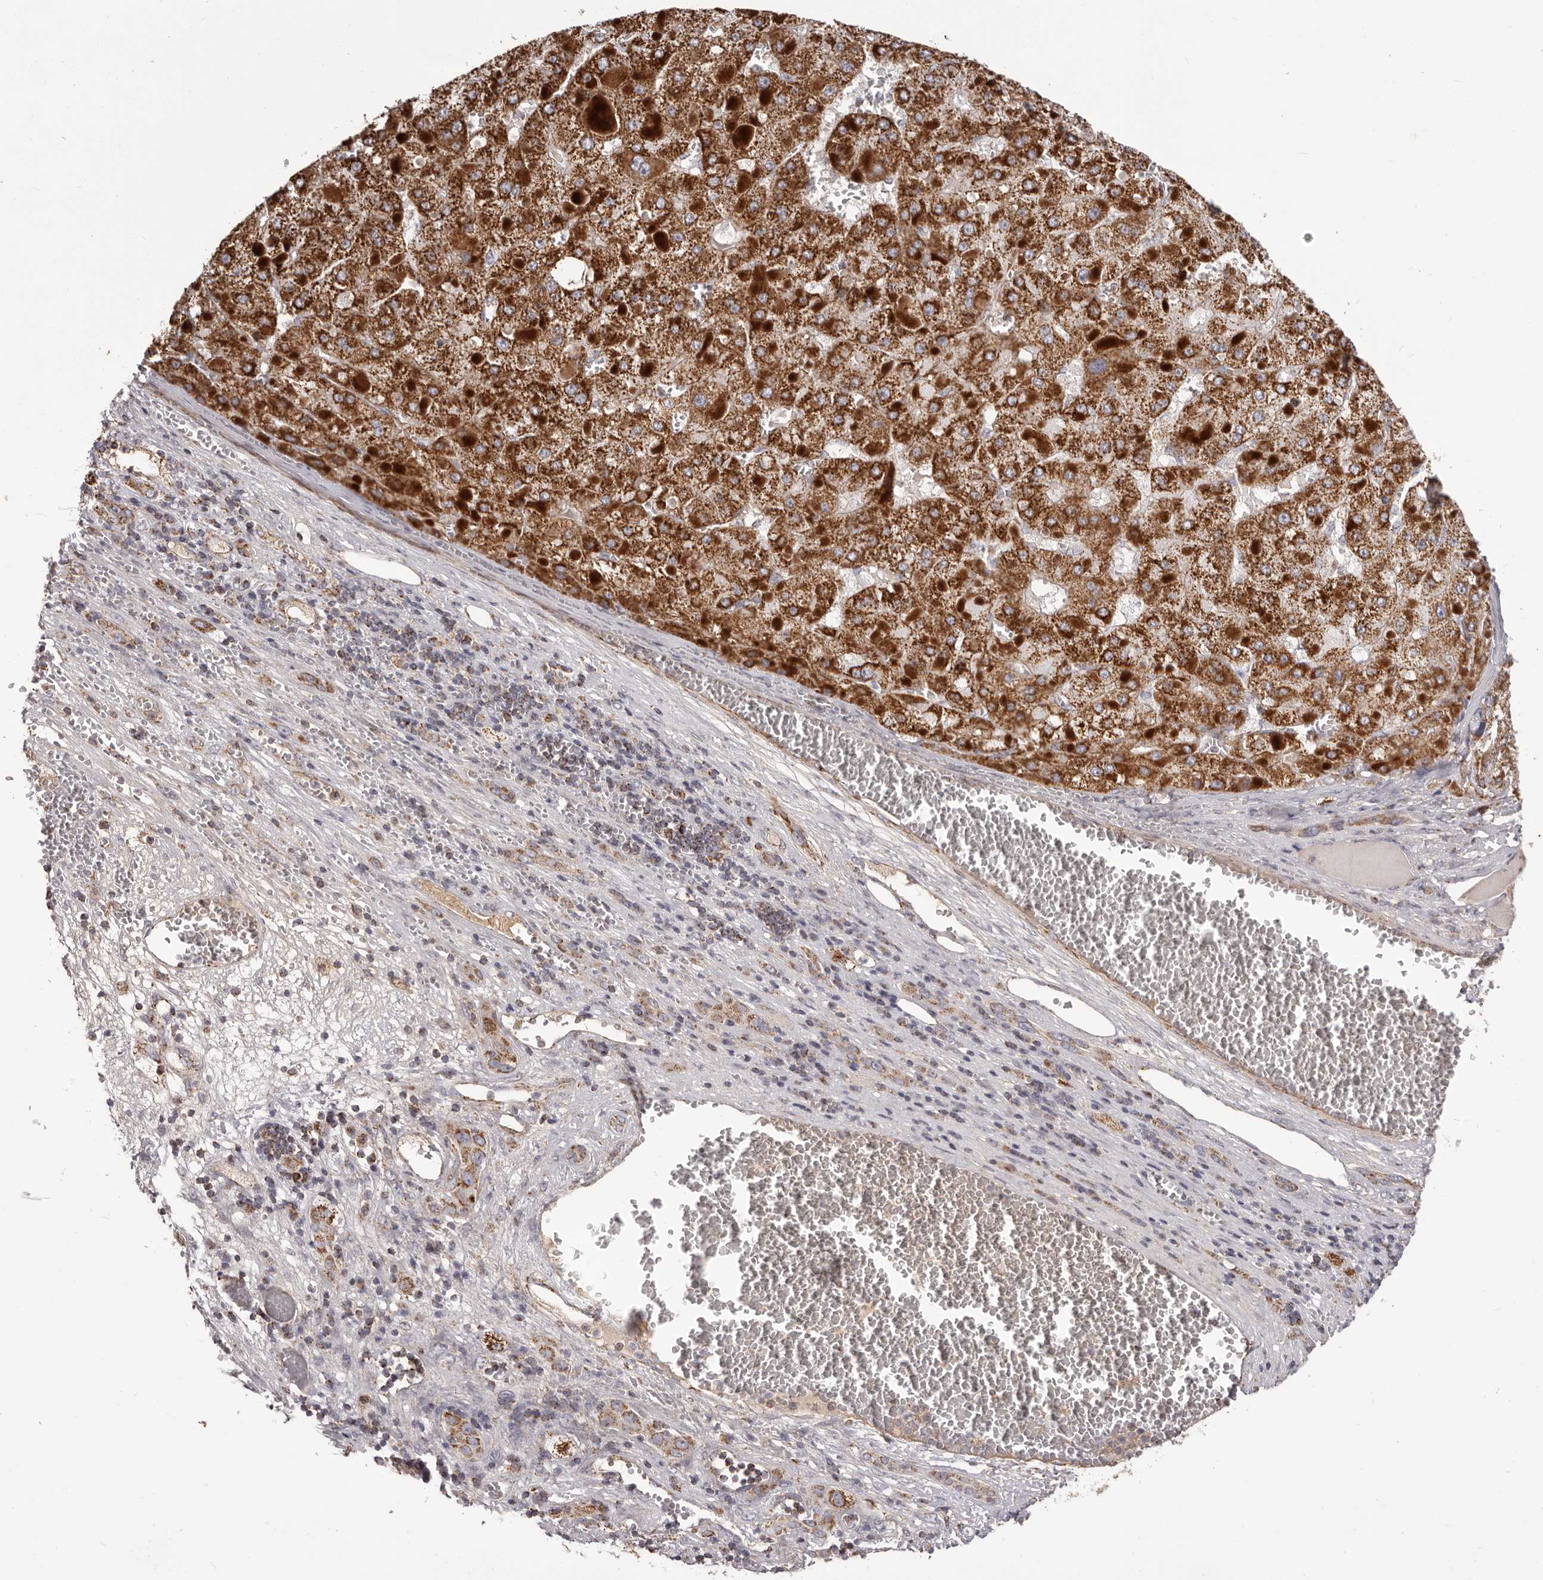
{"staining": {"intensity": "strong", "quantity": ">75%", "location": "cytoplasmic/membranous"}, "tissue": "liver cancer", "cell_type": "Tumor cells", "image_type": "cancer", "snomed": [{"axis": "morphology", "description": "Carcinoma, Hepatocellular, NOS"}, {"axis": "topography", "description": "Liver"}], "caption": "Protein expression analysis of human liver cancer (hepatocellular carcinoma) reveals strong cytoplasmic/membranous expression in about >75% of tumor cells.", "gene": "CHRM2", "patient": {"sex": "female", "age": 73}}